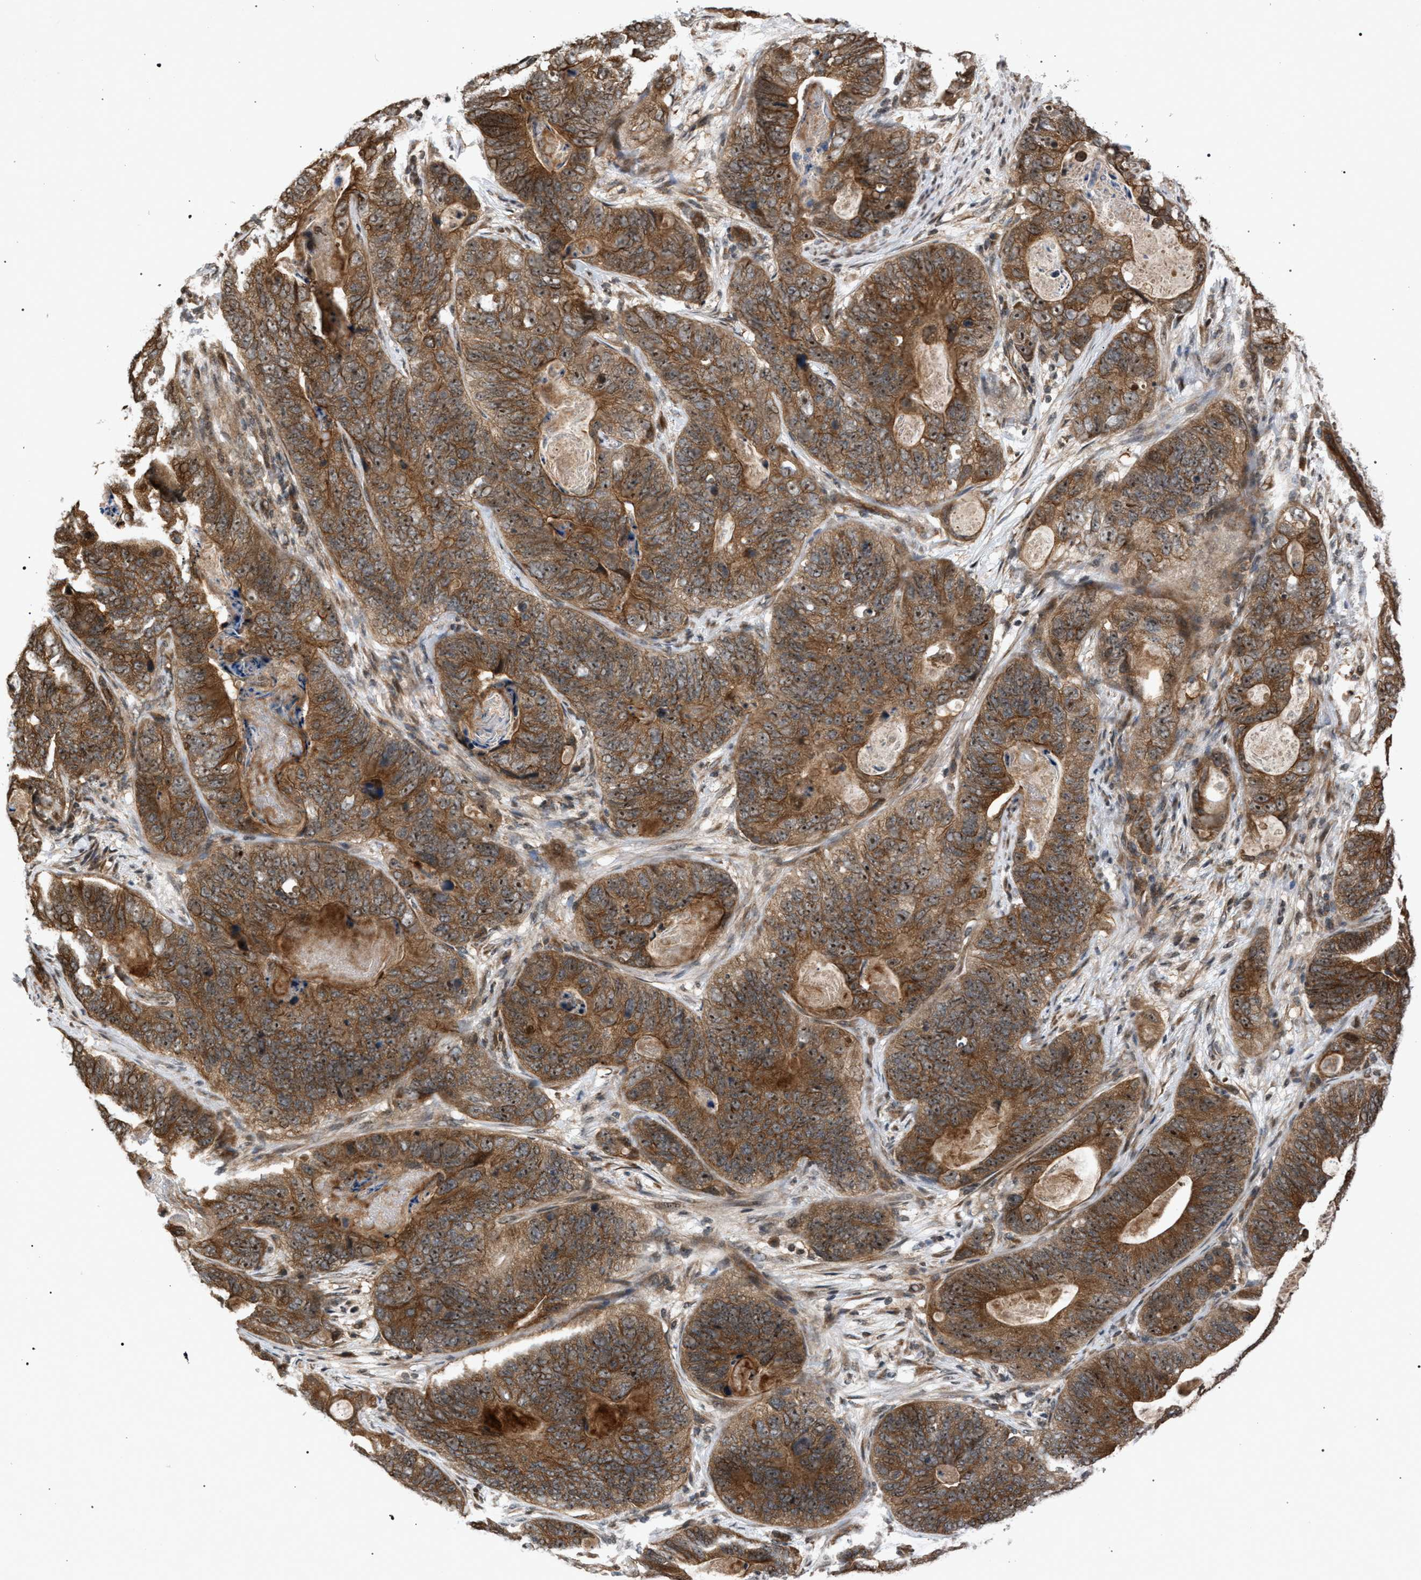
{"staining": {"intensity": "moderate", "quantity": ">75%", "location": "cytoplasmic/membranous,nuclear"}, "tissue": "stomach cancer", "cell_type": "Tumor cells", "image_type": "cancer", "snomed": [{"axis": "morphology", "description": "Adenocarcinoma, NOS"}, {"axis": "topography", "description": "Stomach"}], "caption": "Approximately >75% of tumor cells in stomach cancer show moderate cytoplasmic/membranous and nuclear protein expression as visualized by brown immunohistochemical staining.", "gene": "IRAK4", "patient": {"sex": "female", "age": 89}}